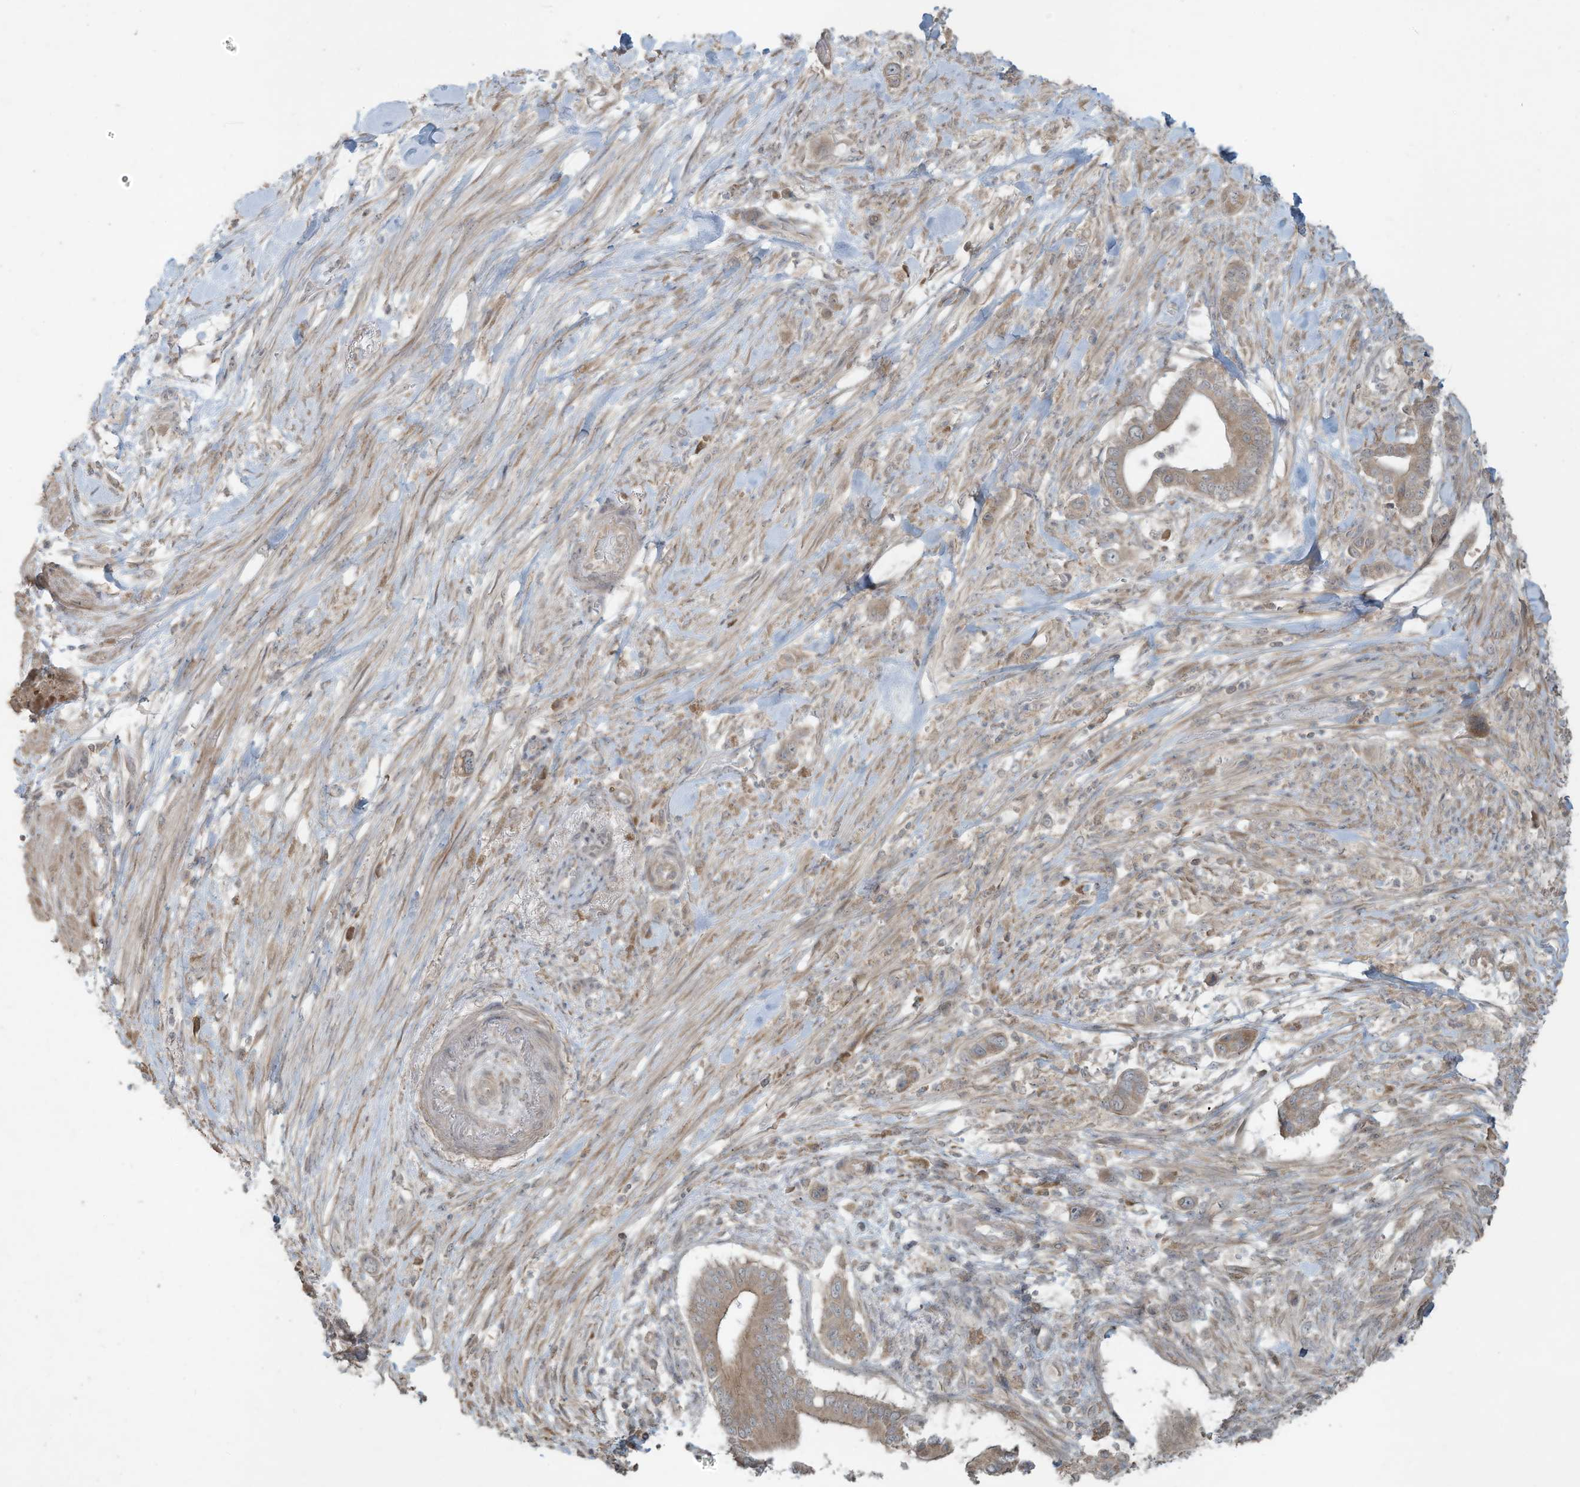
{"staining": {"intensity": "weak", "quantity": ">75%", "location": "cytoplasmic/membranous"}, "tissue": "pancreatic cancer", "cell_type": "Tumor cells", "image_type": "cancer", "snomed": [{"axis": "morphology", "description": "Adenocarcinoma, NOS"}, {"axis": "topography", "description": "Pancreas"}], "caption": "High-power microscopy captured an immunohistochemistry (IHC) micrograph of pancreatic adenocarcinoma, revealing weak cytoplasmic/membranous expression in about >75% of tumor cells.", "gene": "MAGIX", "patient": {"sex": "male", "age": 68}}